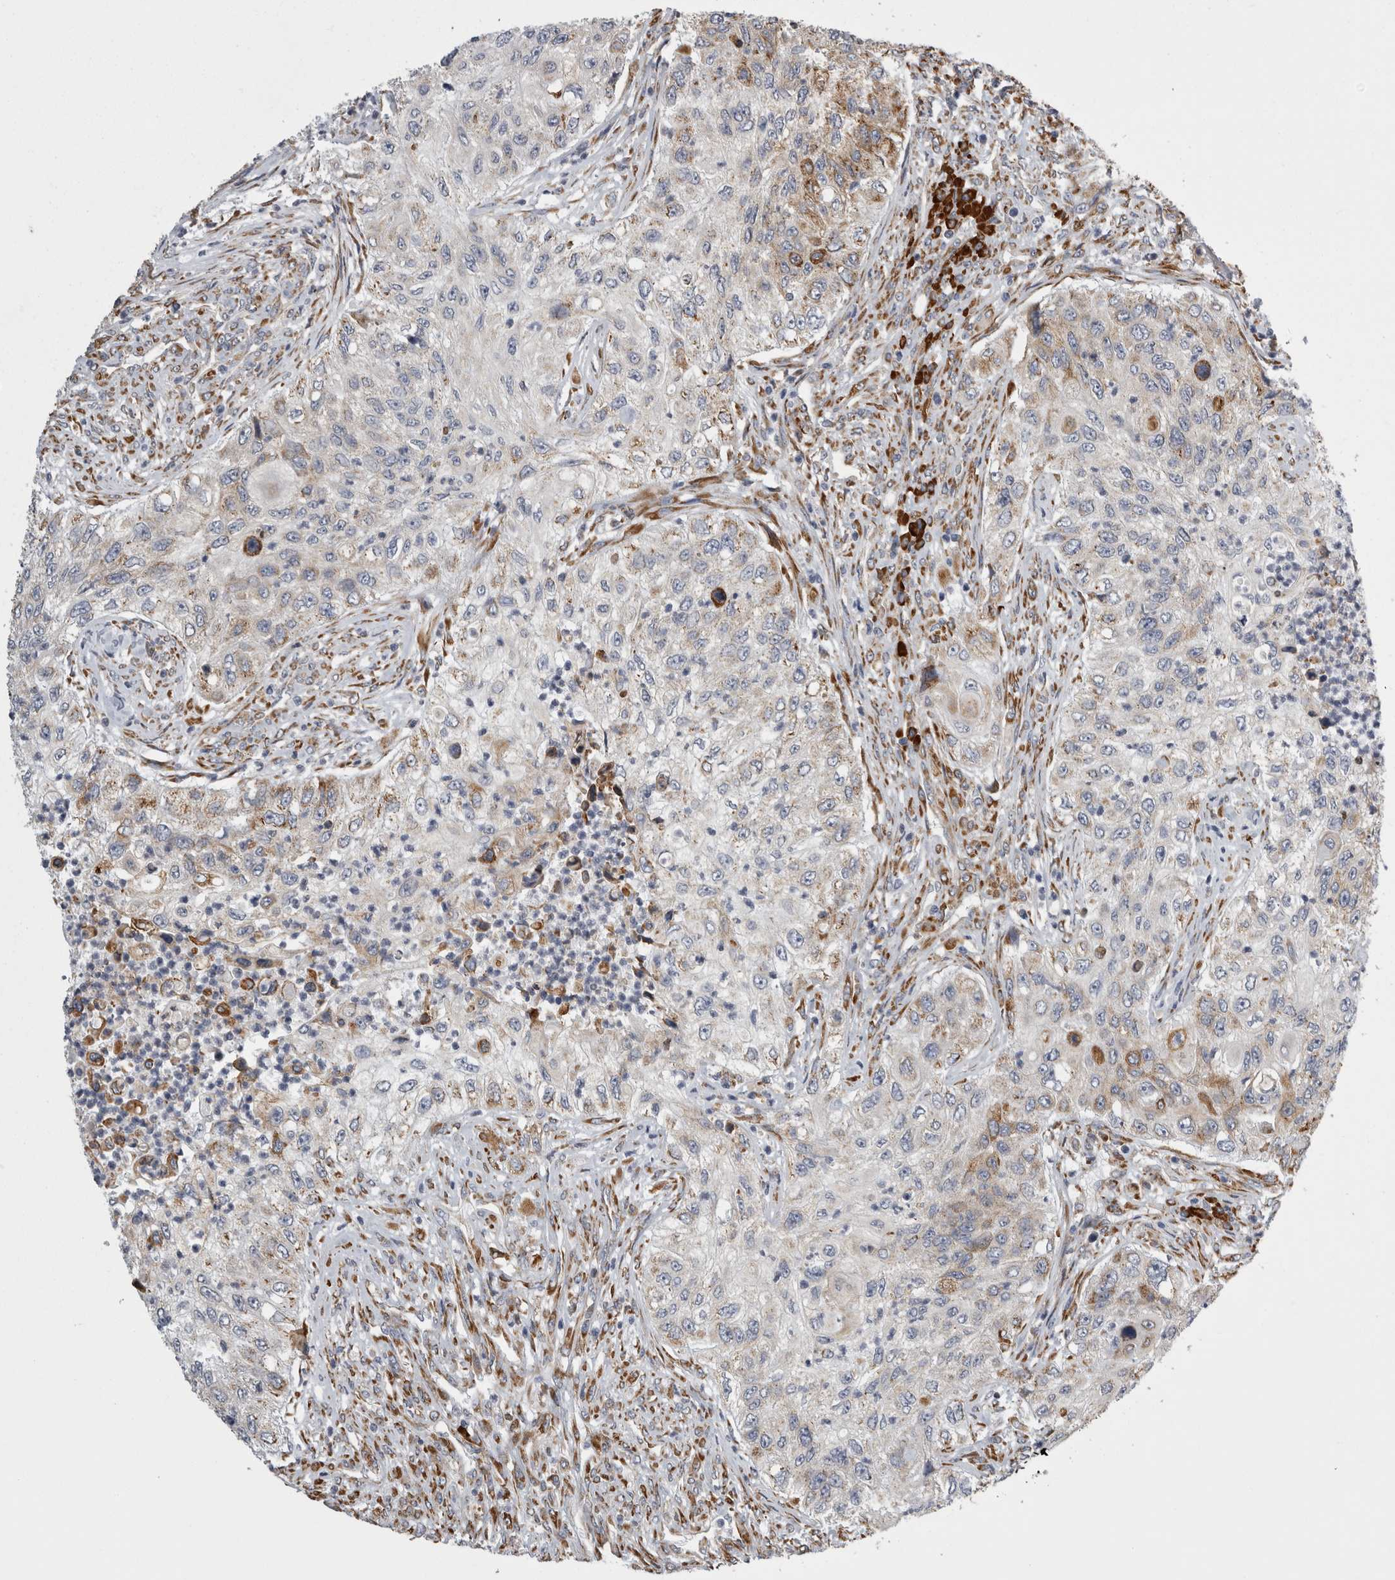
{"staining": {"intensity": "moderate", "quantity": "<25%", "location": "cytoplasmic/membranous"}, "tissue": "urothelial cancer", "cell_type": "Tumor cells", "image_type": "cancer", "snomed": [{"axis": "morphology", "description": "Urothelial carcinoma, High grade"}, {"axis": "topography", "description": "Urinary bladder"}], "caption": "About <25% of tumor cells in human urothelial cancer demonstrate moderate cytoplasmic/membranous protein staining as visualized by brown immunohistochemical staining.", "gene": "FHIP2B", "patient": {"sex": "female", "age": 60}}